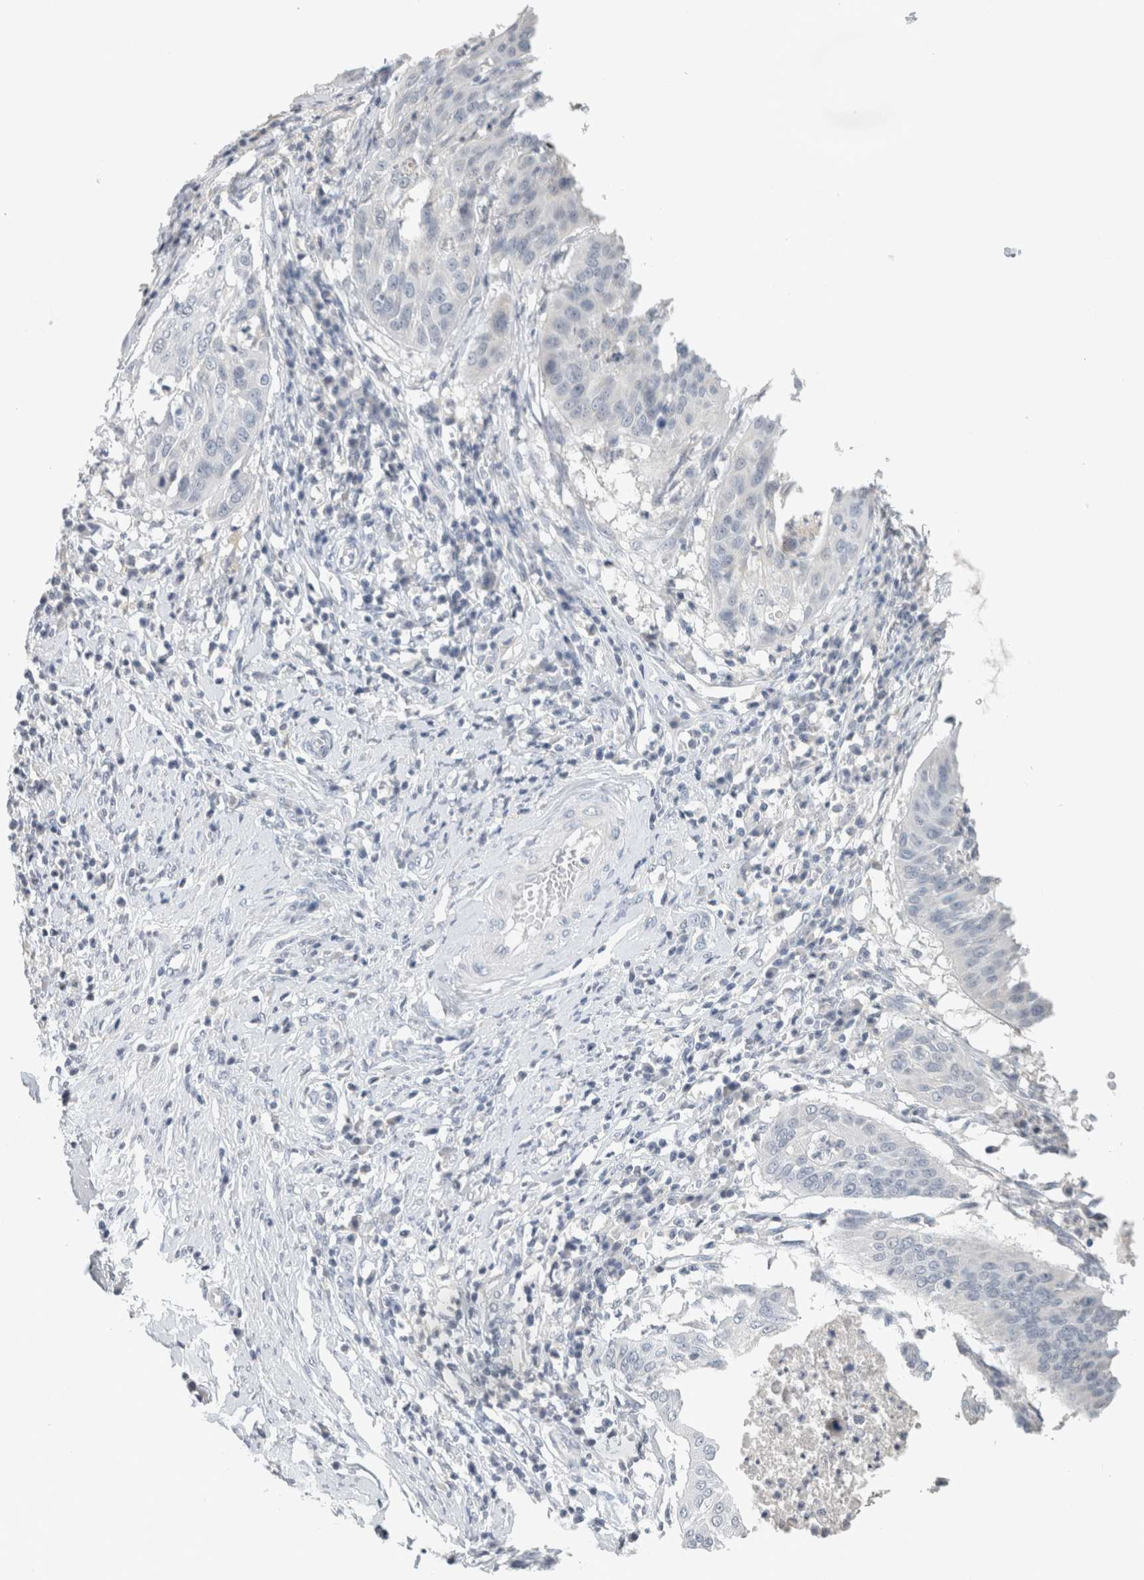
{"staining": {"intensity": "negative", "quantity": "none", "location": "none"}, "tissue": "cervical cancer", "cell_type": "Tumor cells", "image_type": "cancer", "snomed": [{"axis": "morphology", "description": "Normal tissue, NOS"}, {"axis": "morphology", "description": "Squamous cell carcinoma, NOS"}, {"axis": "topography", "description": "Cervix"}], "caption": "Human cervical cancer stained for a protein using IHC demonstrates no staining in tumor cells.", "gene": "CRAT", "patient": {"sex": "female", "age": 39}}